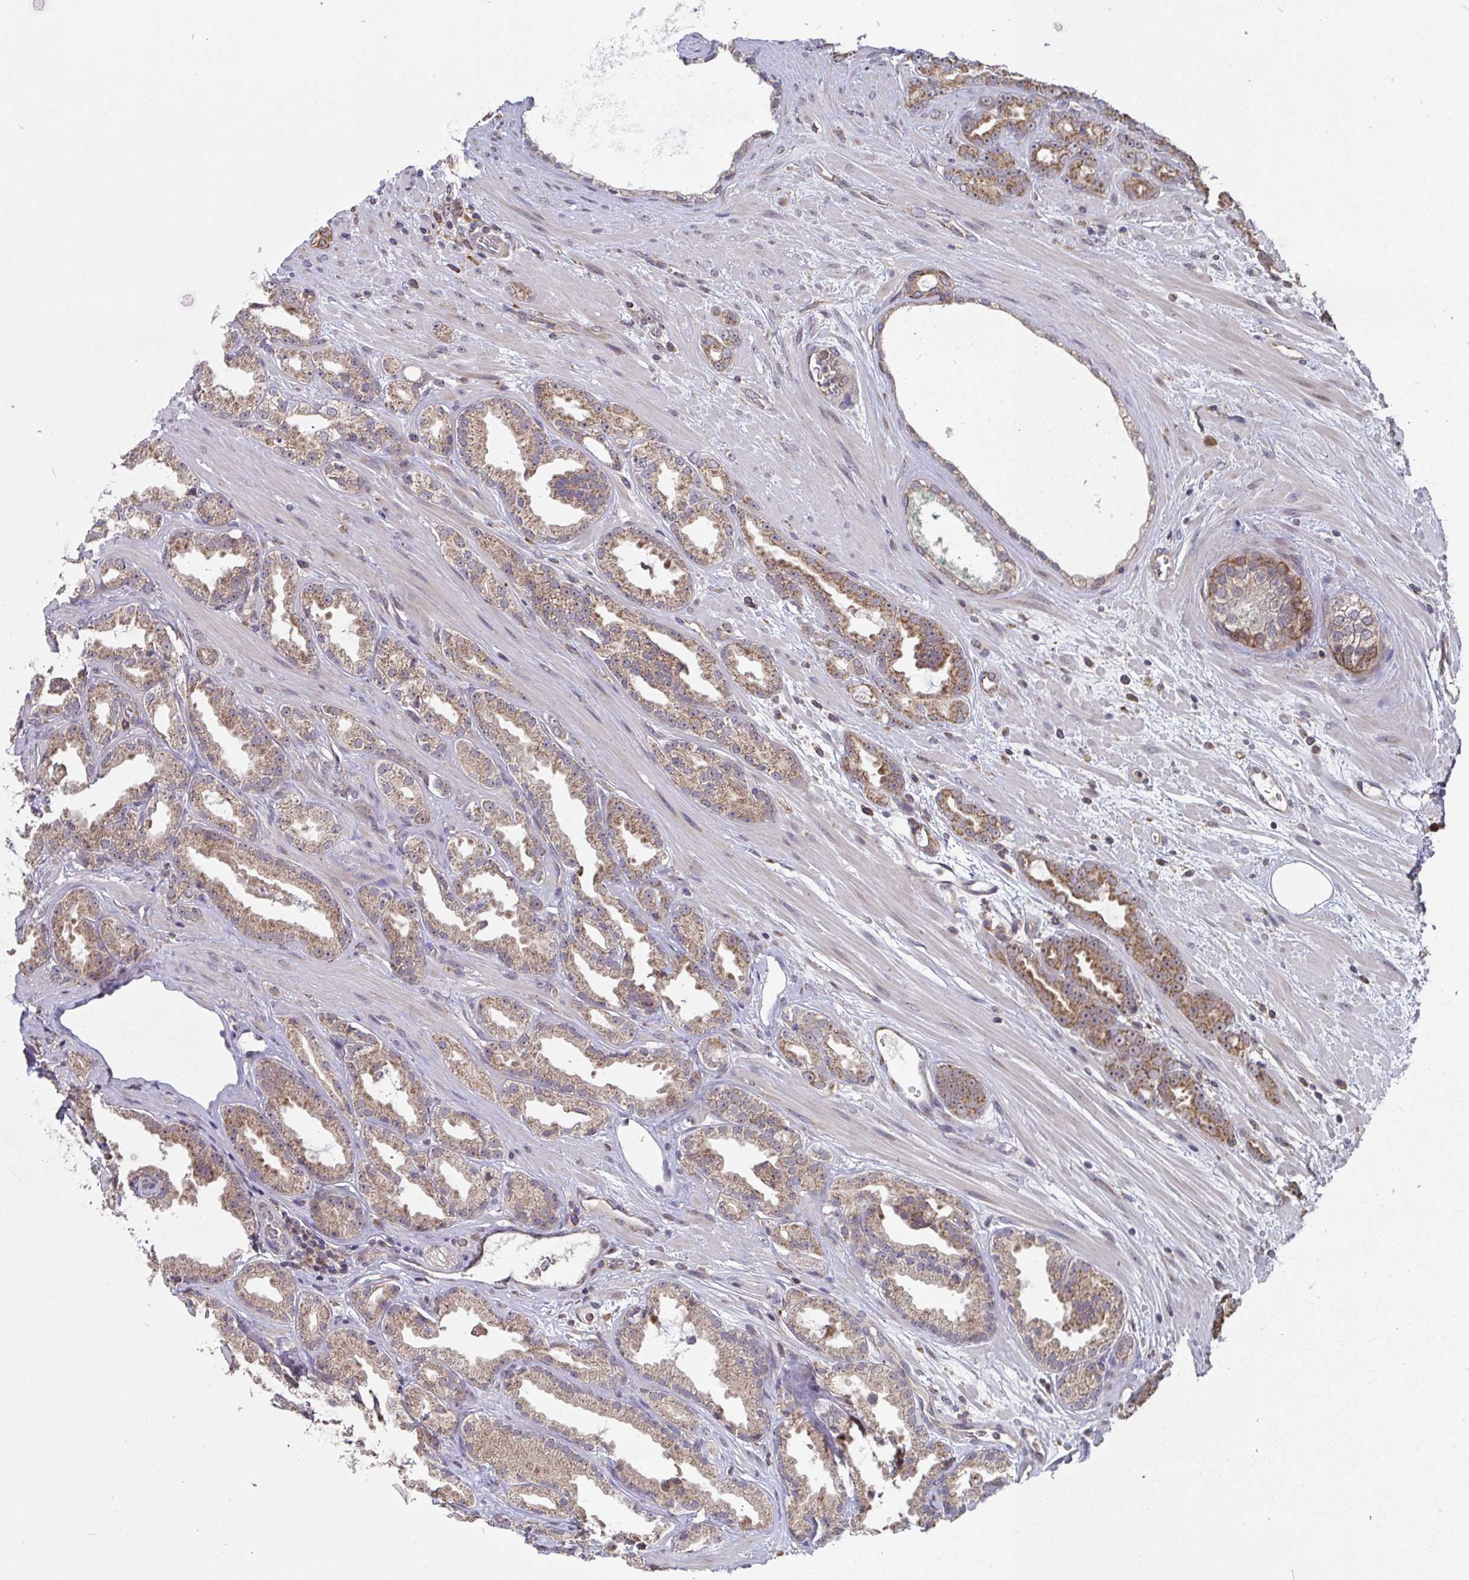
{"staining": {"intensity": "moderate", "quantity": ">75%", "location": "cytoplasmic/membranous"}, "tissue": "prostate cancer", "cell_type": "Tumor cells", "image_type": "cancer", "snomed": [{"axis": "morphology", "description": "Adenocarcinoma, Low grade"}, {"axis": "topography", "description": "Prostate"}], "caption": "High-power microscopy captured an immunohistochemistry image of prostate cancer, revealing moderate cytoplasmic/membranous expression in approximately >75% of tumor cells.", "gene": "PDF", "patient": {"sex": "male", "age": 61}}